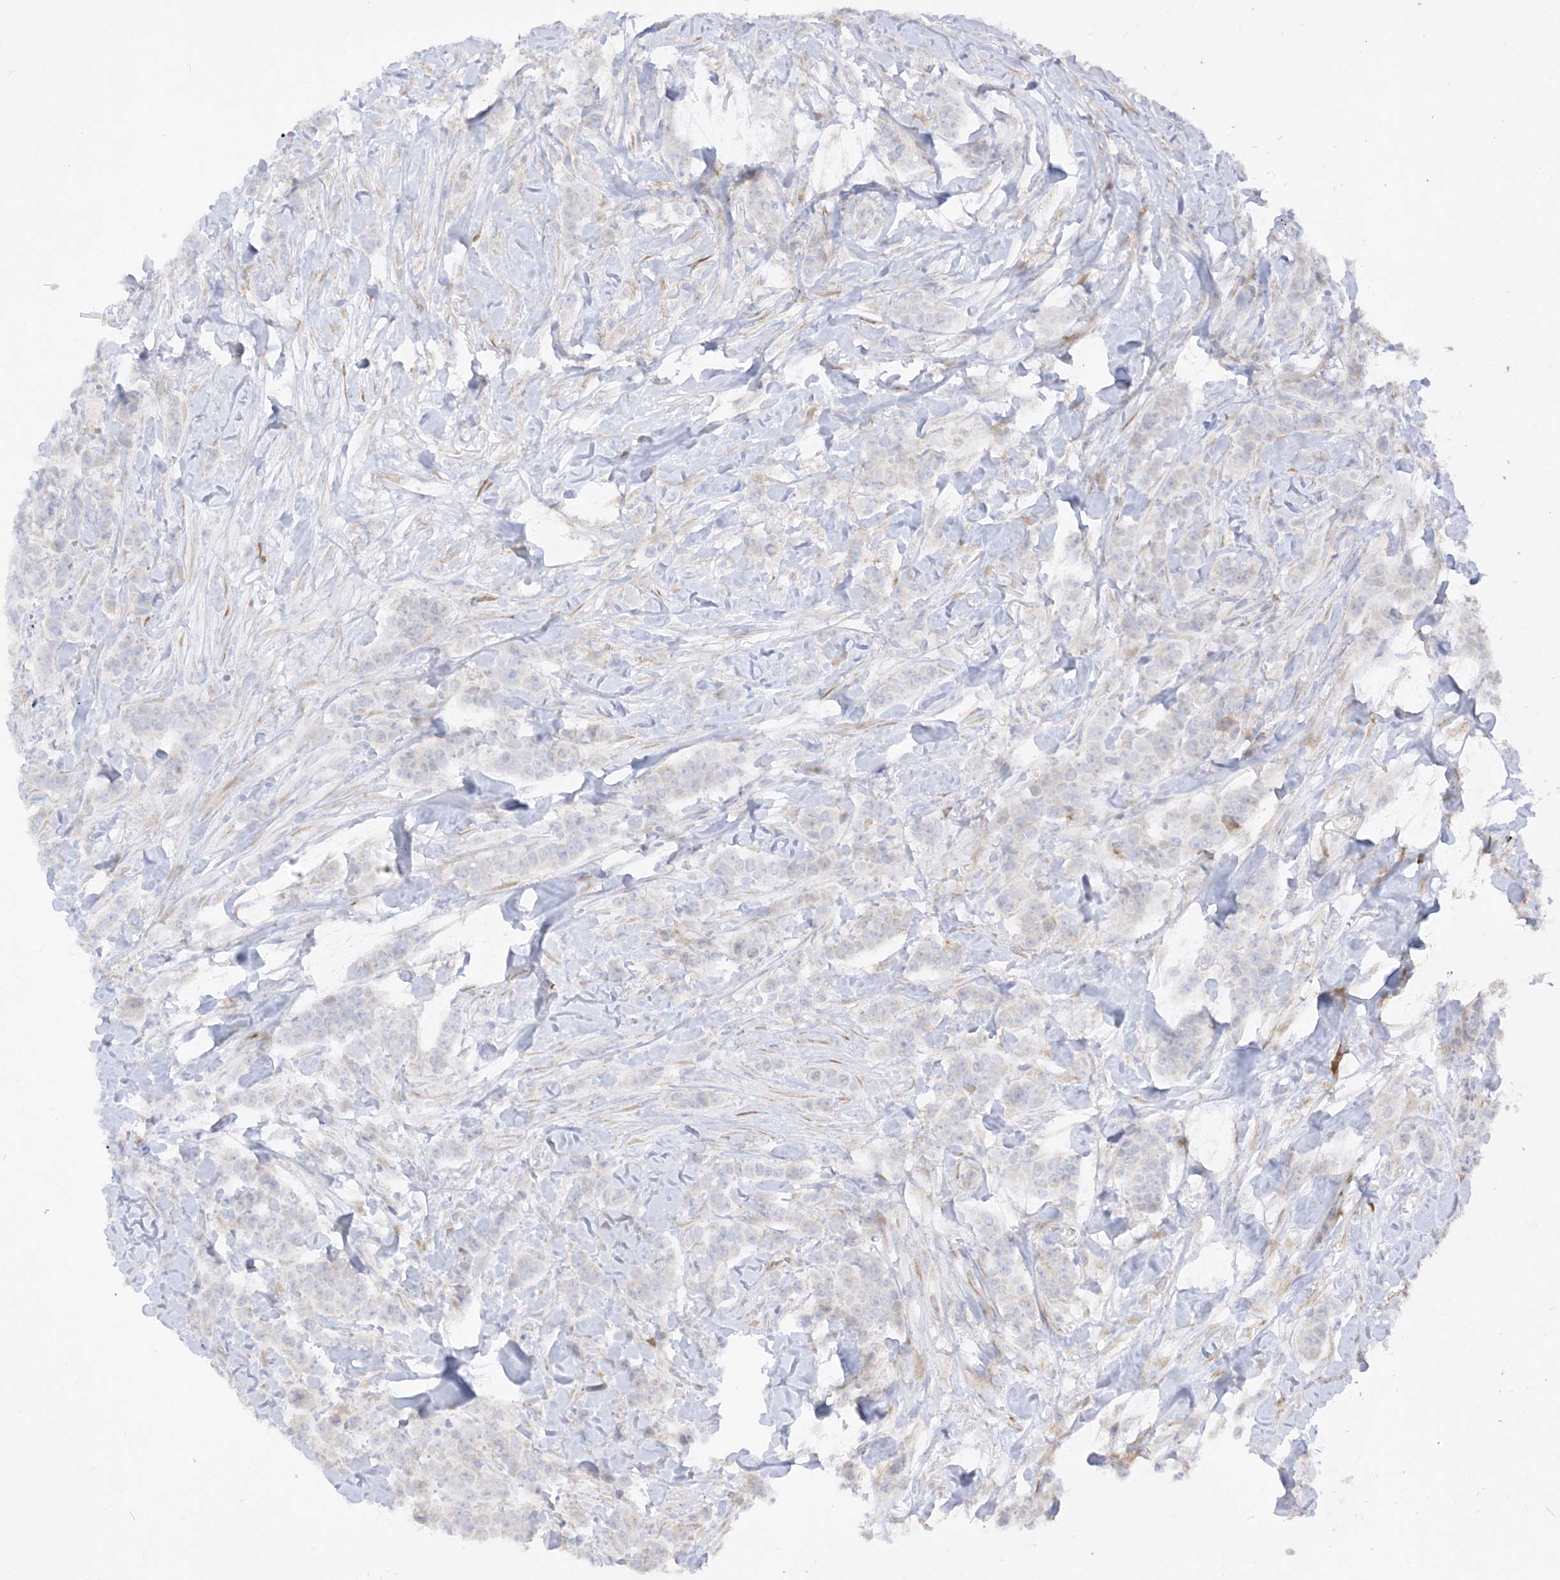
{"staining": {"intensity": "negative", "quantity": "none", "location": "none"}, "tissue": "breast cancer", "cell_type": "Tumor cells", "image_type": "cancer", "snomed": [{"axis": "morphology", "description": "Duct carcinoma"}, {"axis": "topography", "description": "Breast"}], "caption": "IHC of human intraductal carcinoma (breast) displays no staining in tumor cells.", "gene": "LOXL3", "patient": {"sex": "female", "age": 40}}